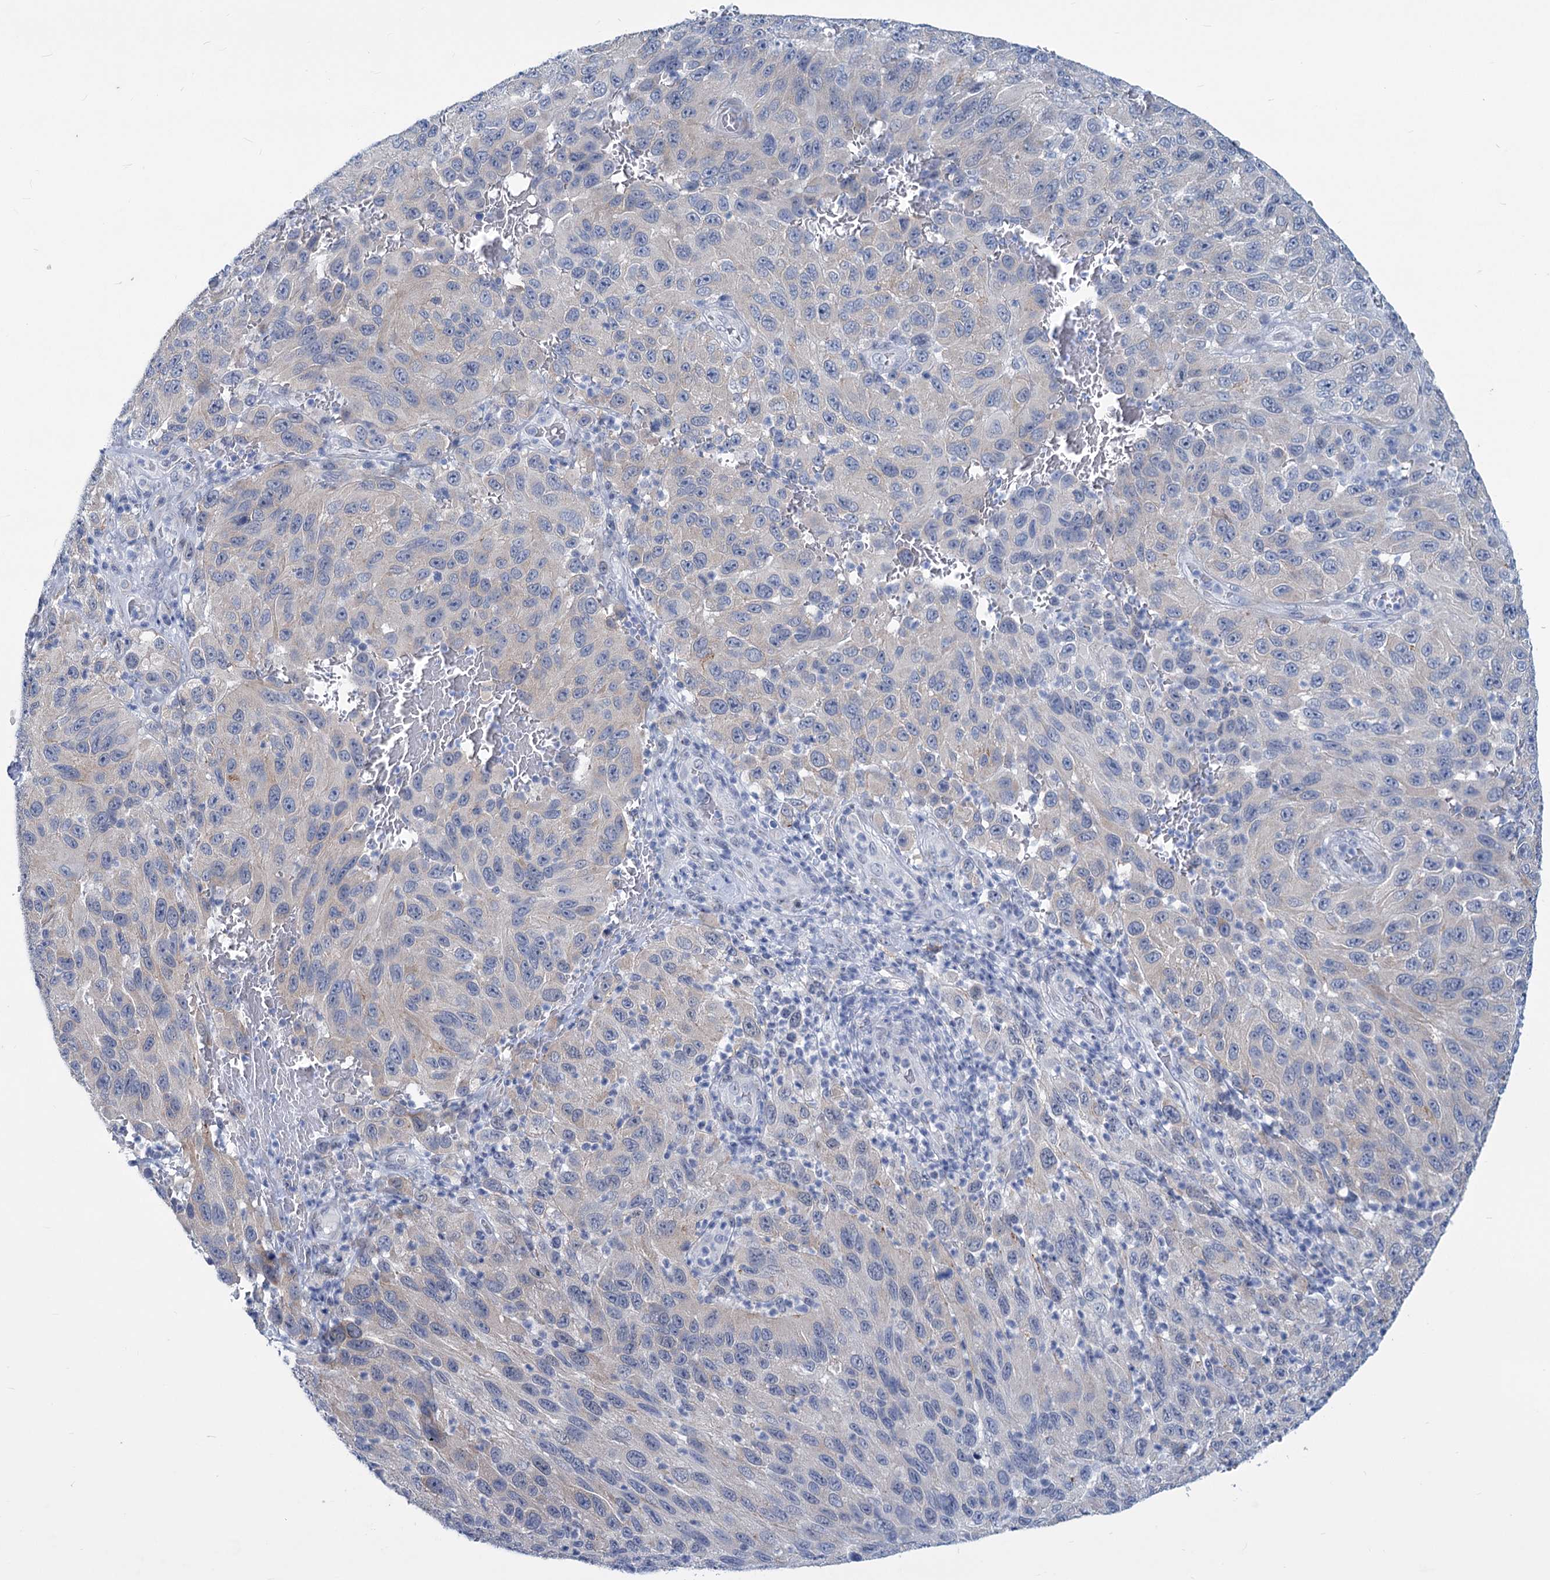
{"staining": {"intensity": "negative", "quantity": "none", "location": "none"}, "tissue": "melanoma", "cell_type": "Tumor cells", "image_type": "cancer", "snomed": [{"axis": "morphology", "description": "Normal tissue, NOS"}, {"axis": "morphology", "description": "Malignant melanoma, NOS"}, {"axis": "topography", "description": "Skin"}], "caption": "Protein analysis of melanoma shows no significant positivity in tumor cells.", "gene": "NEU3", "patient": {"sex": "female", "age": 96}}